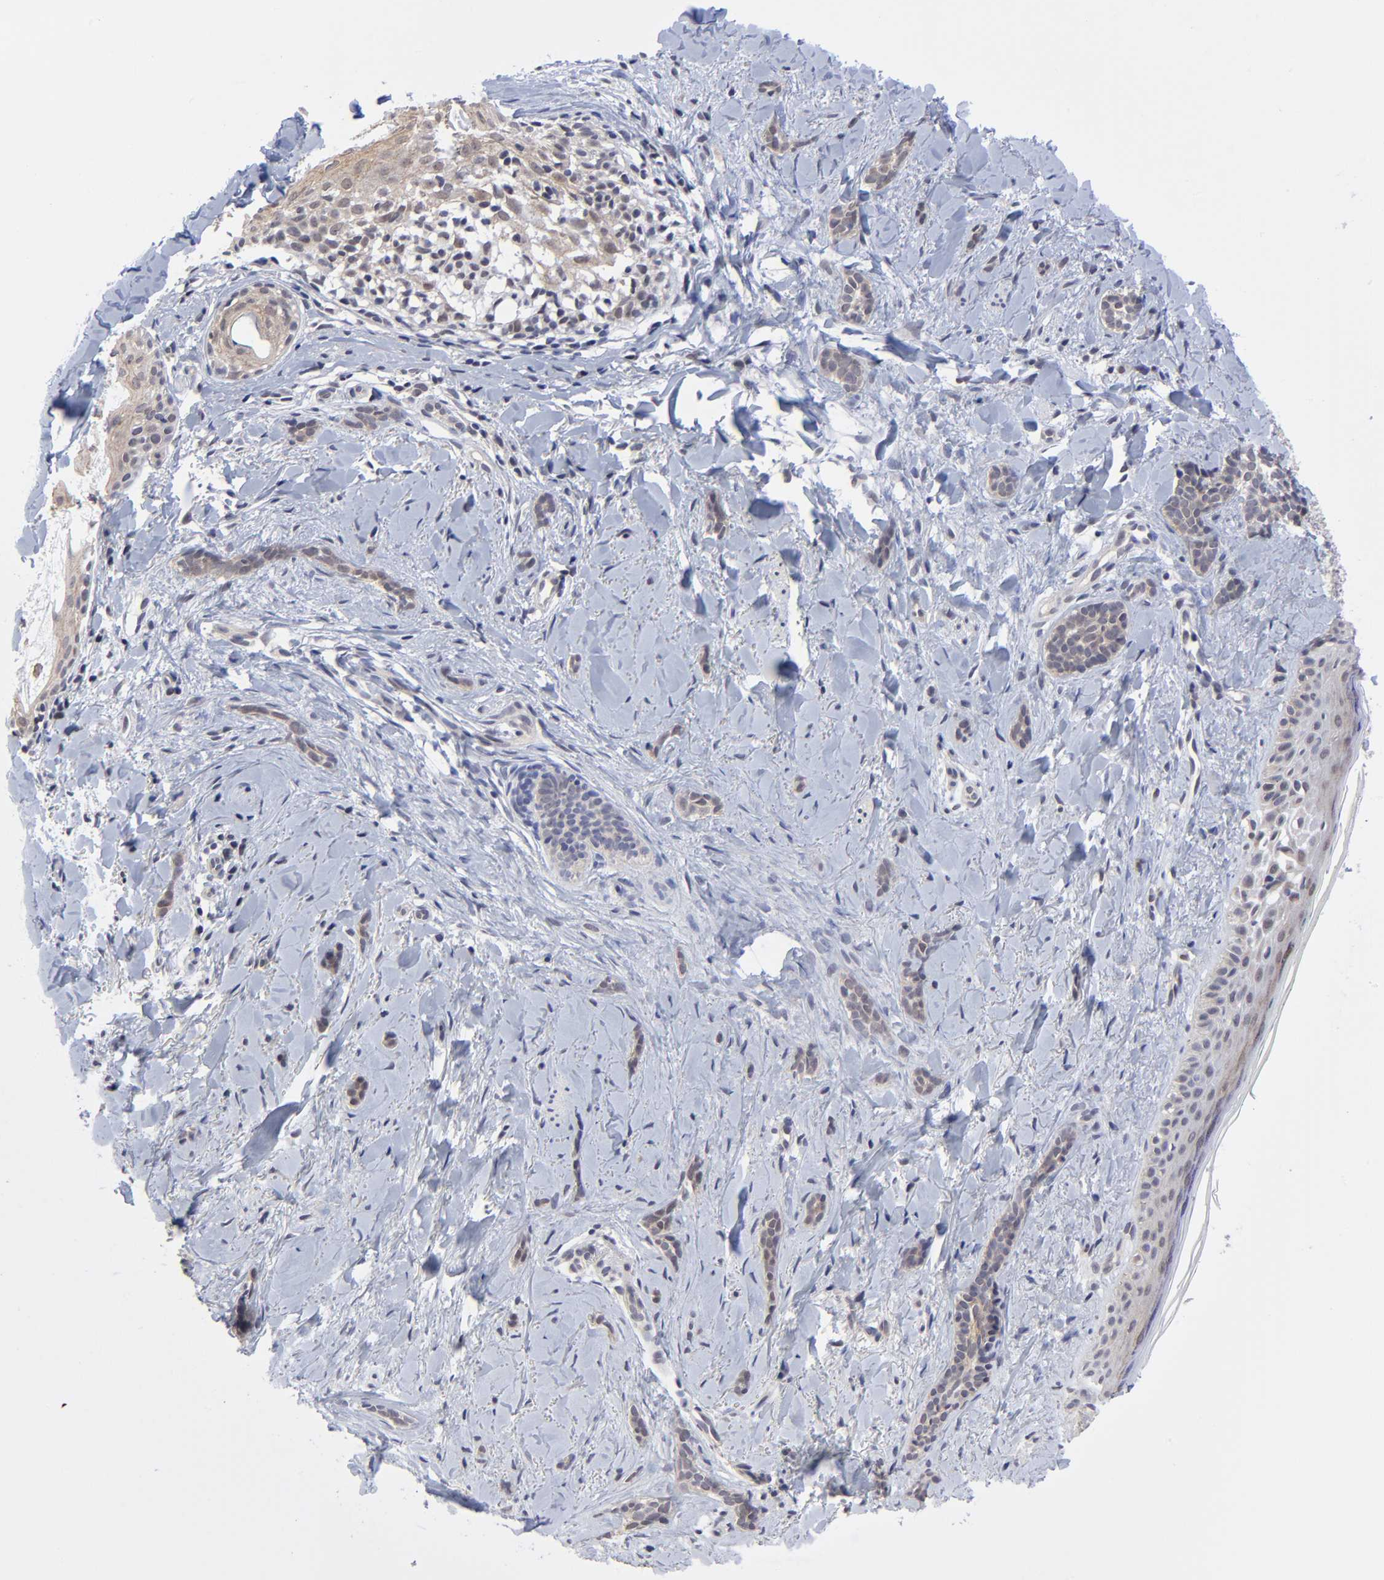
{"staining": {"intensity": "weak", "quantity": ">75%", "location": "cytoplasmic/membranous"}, "tissue": "skin cancer", "cell_type": "Tumor cells", "image_type": "cancer", "snomed": [{"axis": "morphology", "description": "Basal cell carcinoma"}, {"axis": "topography", "description": "Skin"}], "caption": "Immunohistochemical staining of skin basal cell carcinoma shows weak cytoplasmic/membranous protein expression in about >75% of tumor cells. (DAB (3,3'-diaminobenzidine) IHC with brightfield microscopy, high magnification).", "gene": "FBXO8", "patient": {"sex": "female", "age": 37}}